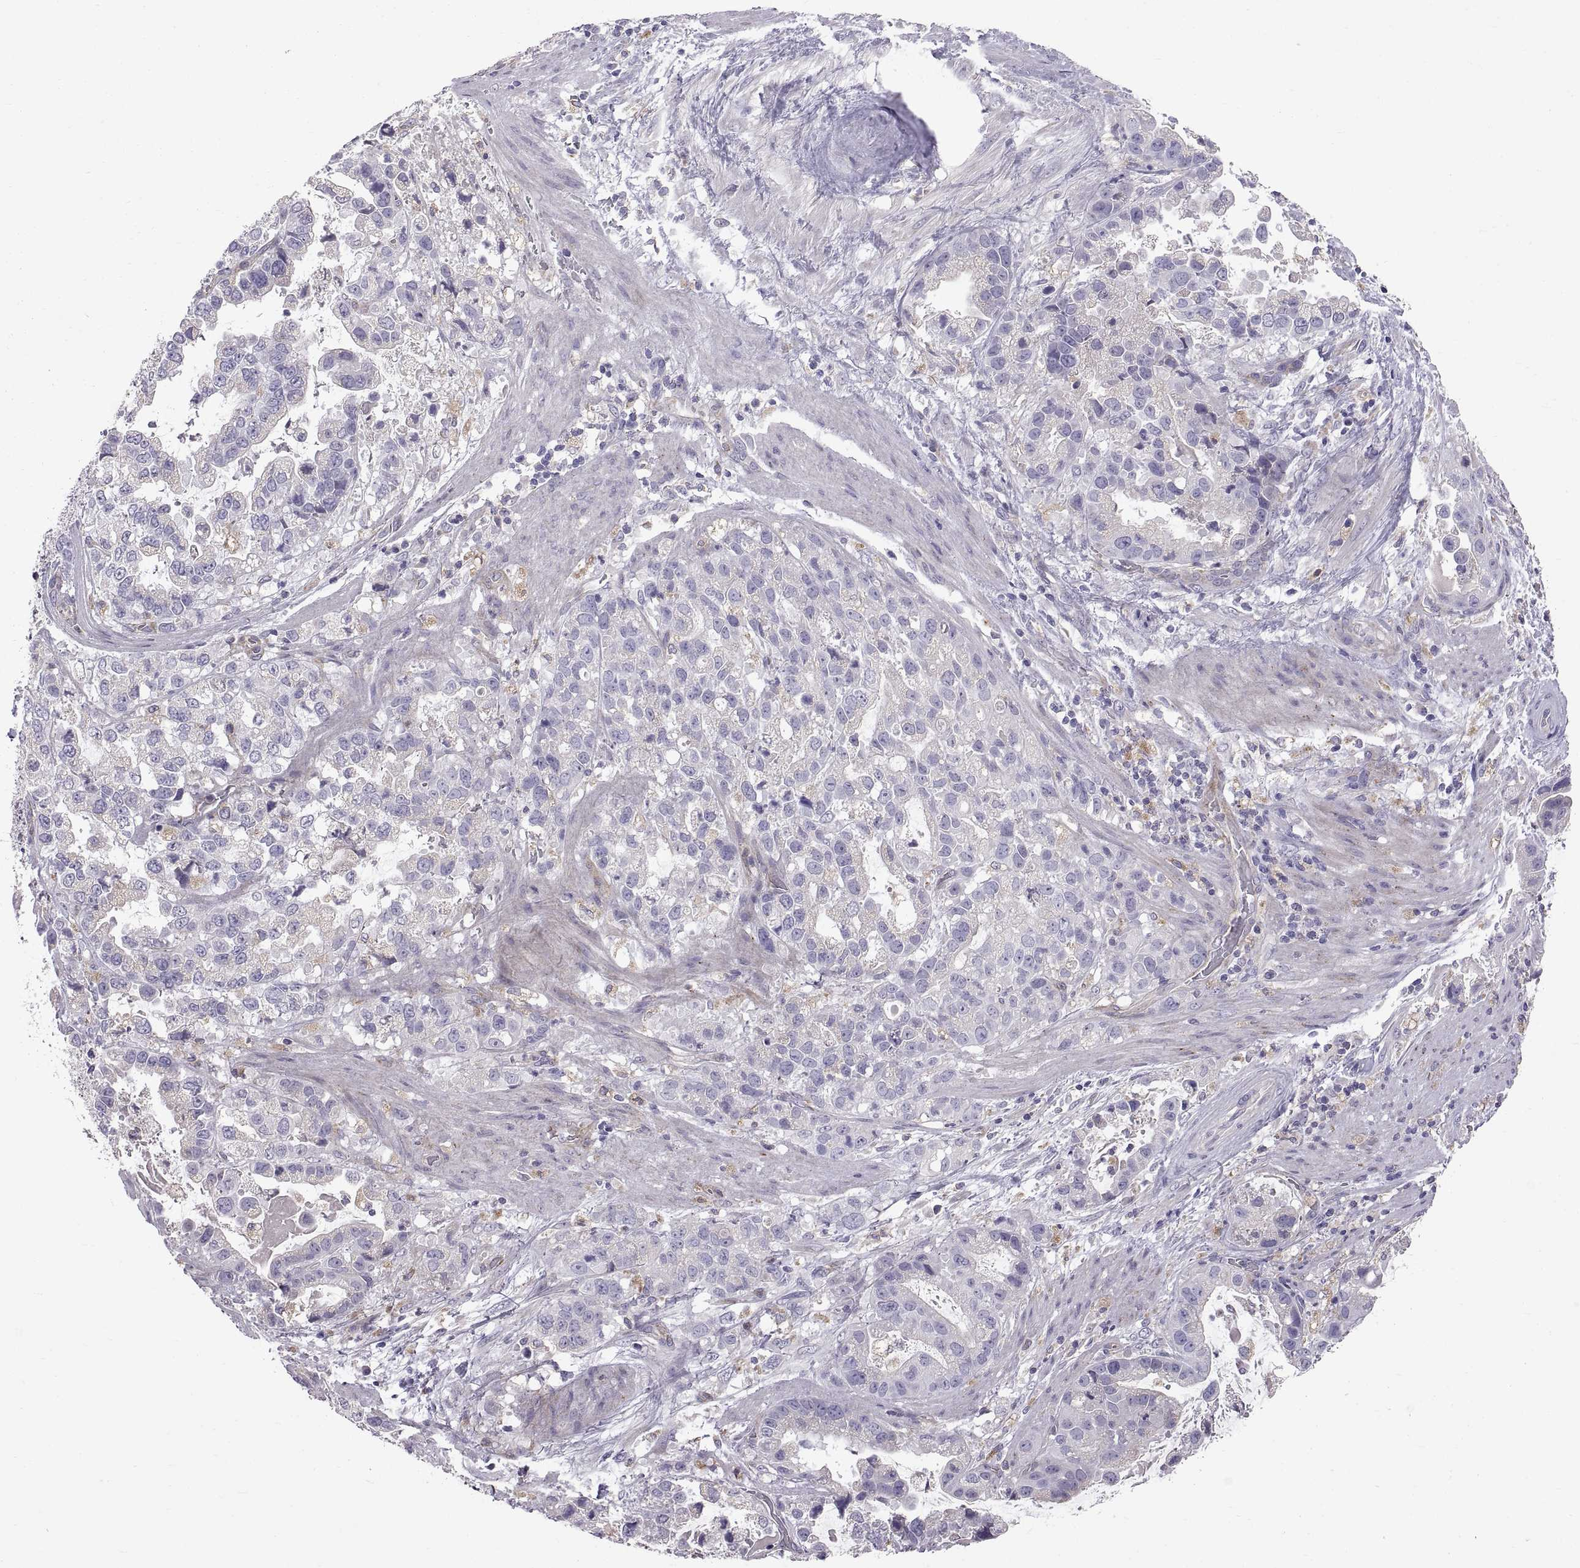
{"staining": {"intensity": "negative", "quantity": "none", "location": "none"}, "tissue": "stomach cancer", "cell_type": "Tumor cells", "image_type": "cancer", "snomed": [{"axis": "morphology", "description": "Adenocarcinoma, NOS"}, {"axis": "topography", "description": "Stomach"}], "caption": "Protein analysis of stomach cancer demonstrates no significant staining in tumor cells.", "gene": "ARSL", "patient": {"sex": "male", "age": 59}}